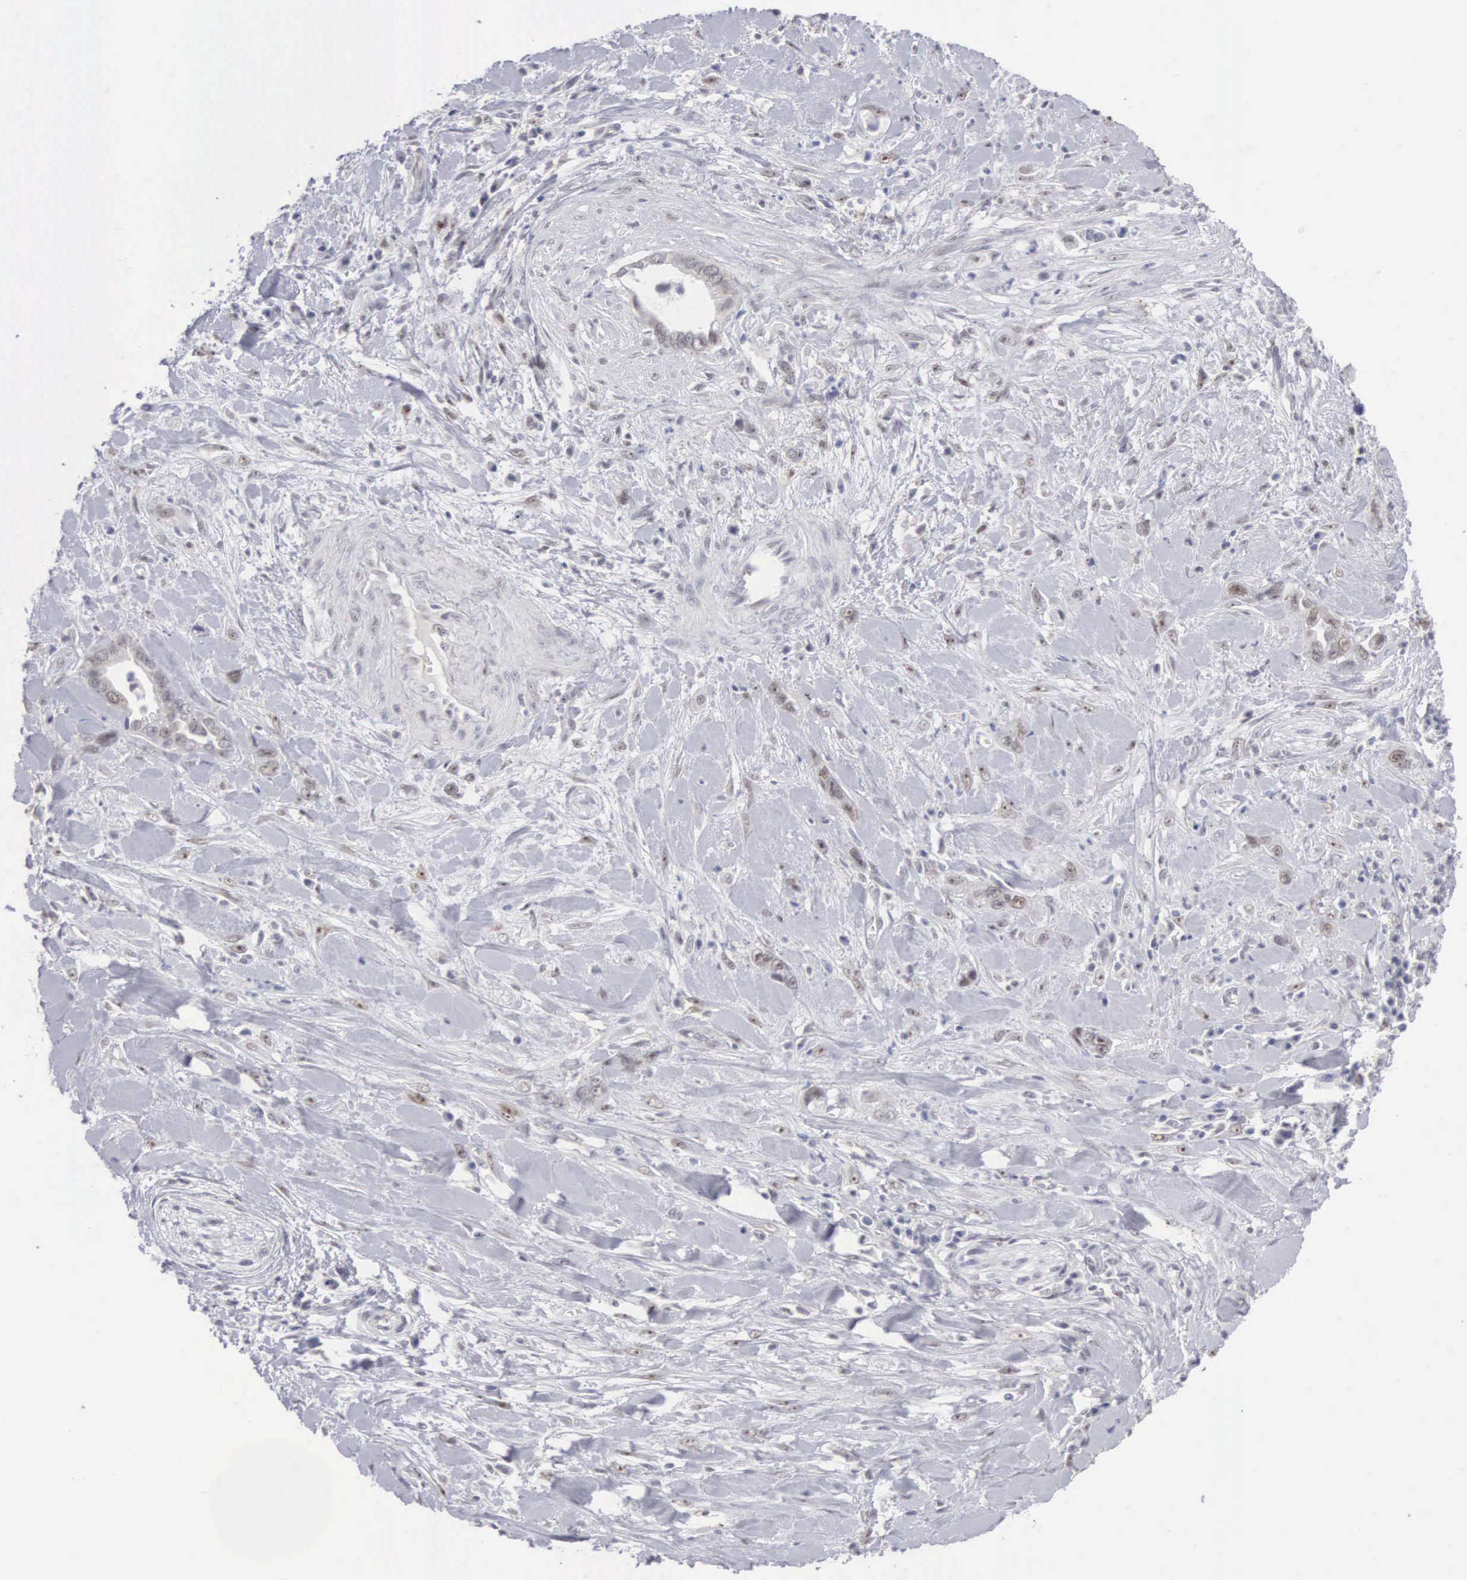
{"staining": {"intensity": "weak", "quantity": "<25%", "location": "nuclear"}, "tissue": "pancreatic cancer", "cell_type": "Tumor cells", "image_type": "cancer", "snomed": [{"axis": "morphology", "description": "Adenocarcinoma, NOS"}, {"axis": "topography", "description": "Pancreas"}], "caption": "Immunohistochemistry (IHC) micrograph of neoplastic tissue: human pancreatic cancer stained with DAB (3,3'-diaminobenzidine) exhibits no significant protein positivity in tumor cells.", "gene": "MNAT1", "patient": {"sex": "male", "age": 69}}